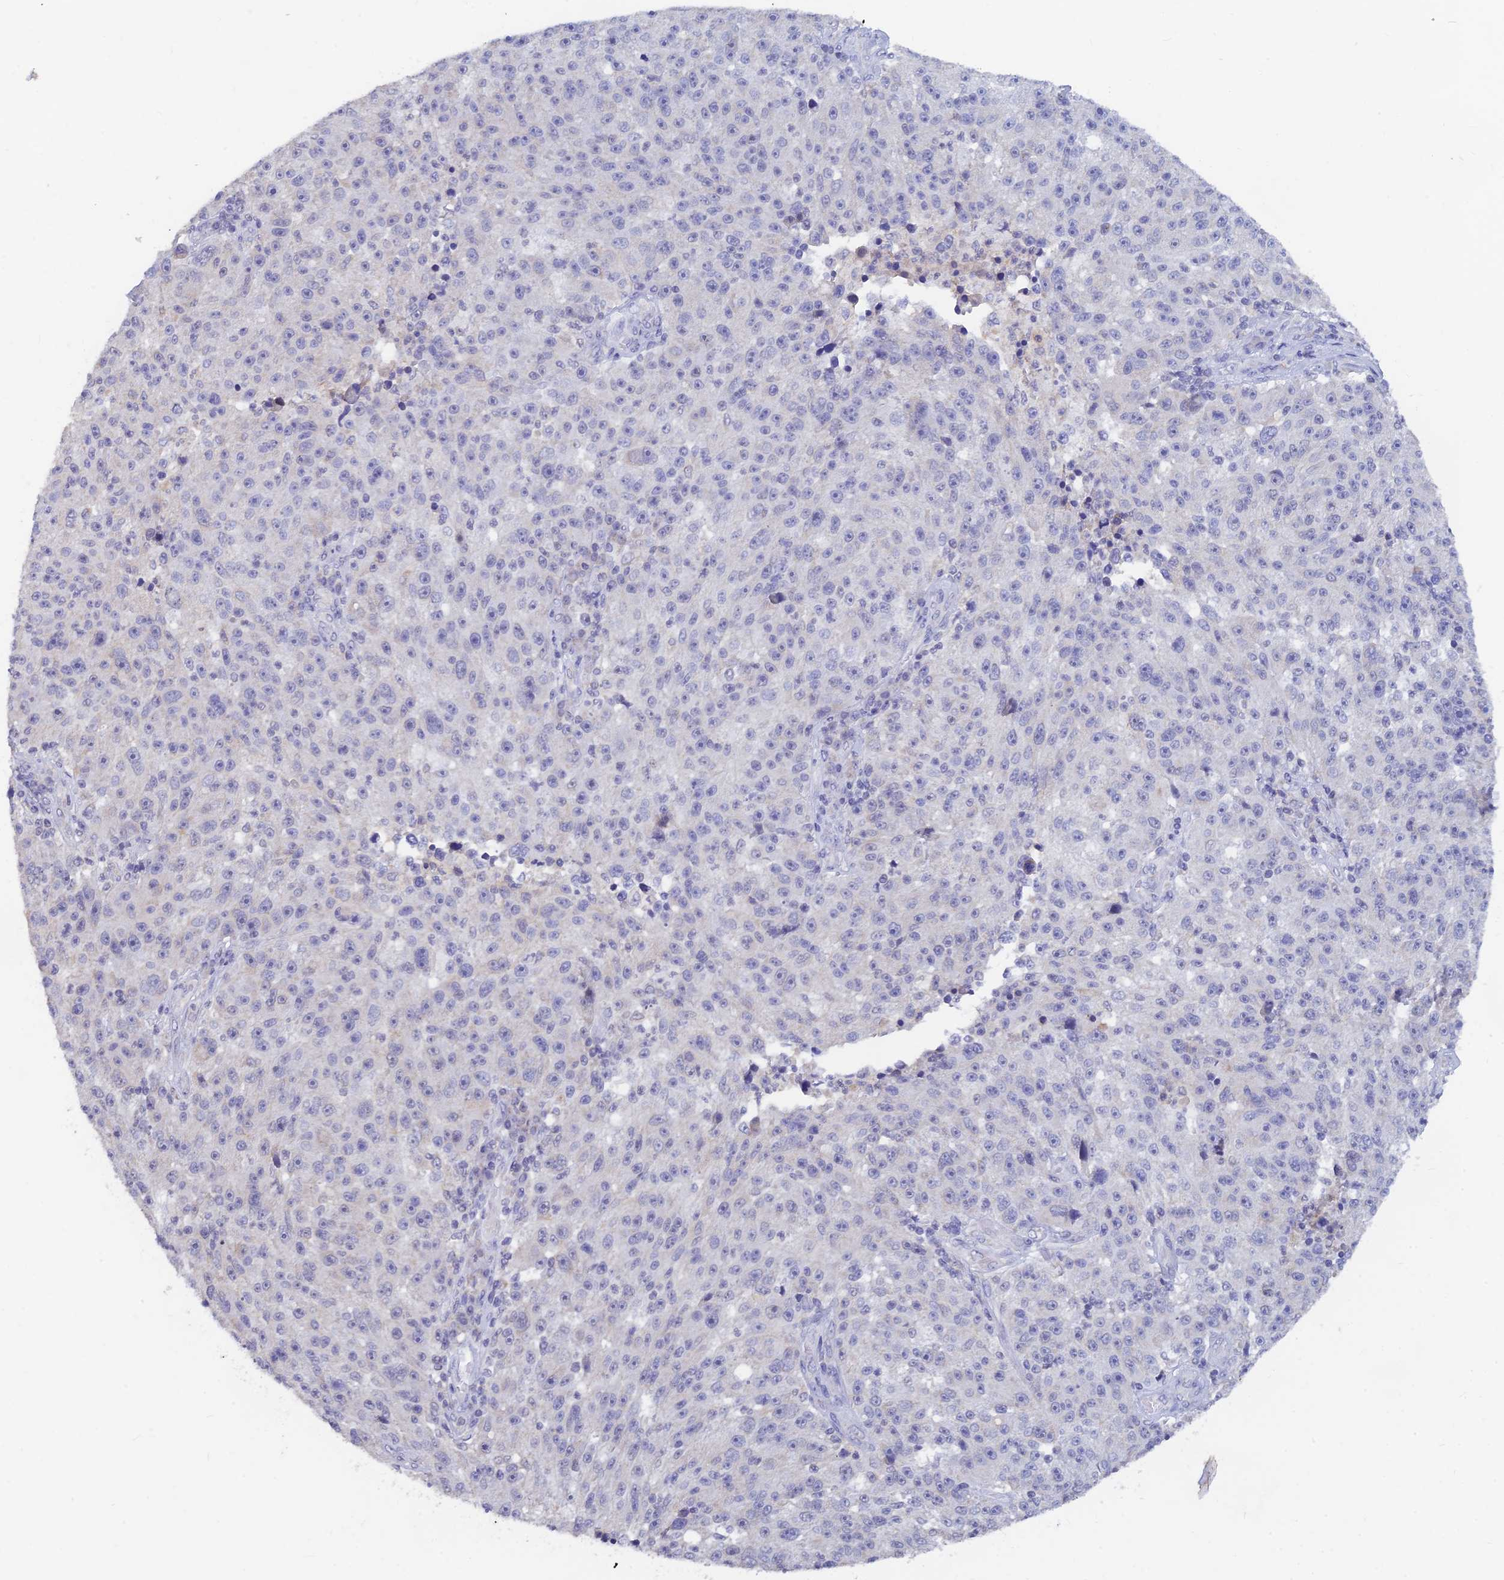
{"staining": {"intensity": "negative", "quantity": "none", "location": "none"}, "tissue": "melanoma", "cell_type": "Tumor cells", "image_type": "cancer", "snomed": [{"axis": "morphology", "description": "Malignant melanoma, NOS"}, {"axis": "topography", "description": "Skin"}], "caption": "The immunohistochemistry photomicrograph has no significant positivity in tumor cells of malignant melanoma tissue.", "gene": "LRIF1", "patient": {"sex": "male", "age": 53}}